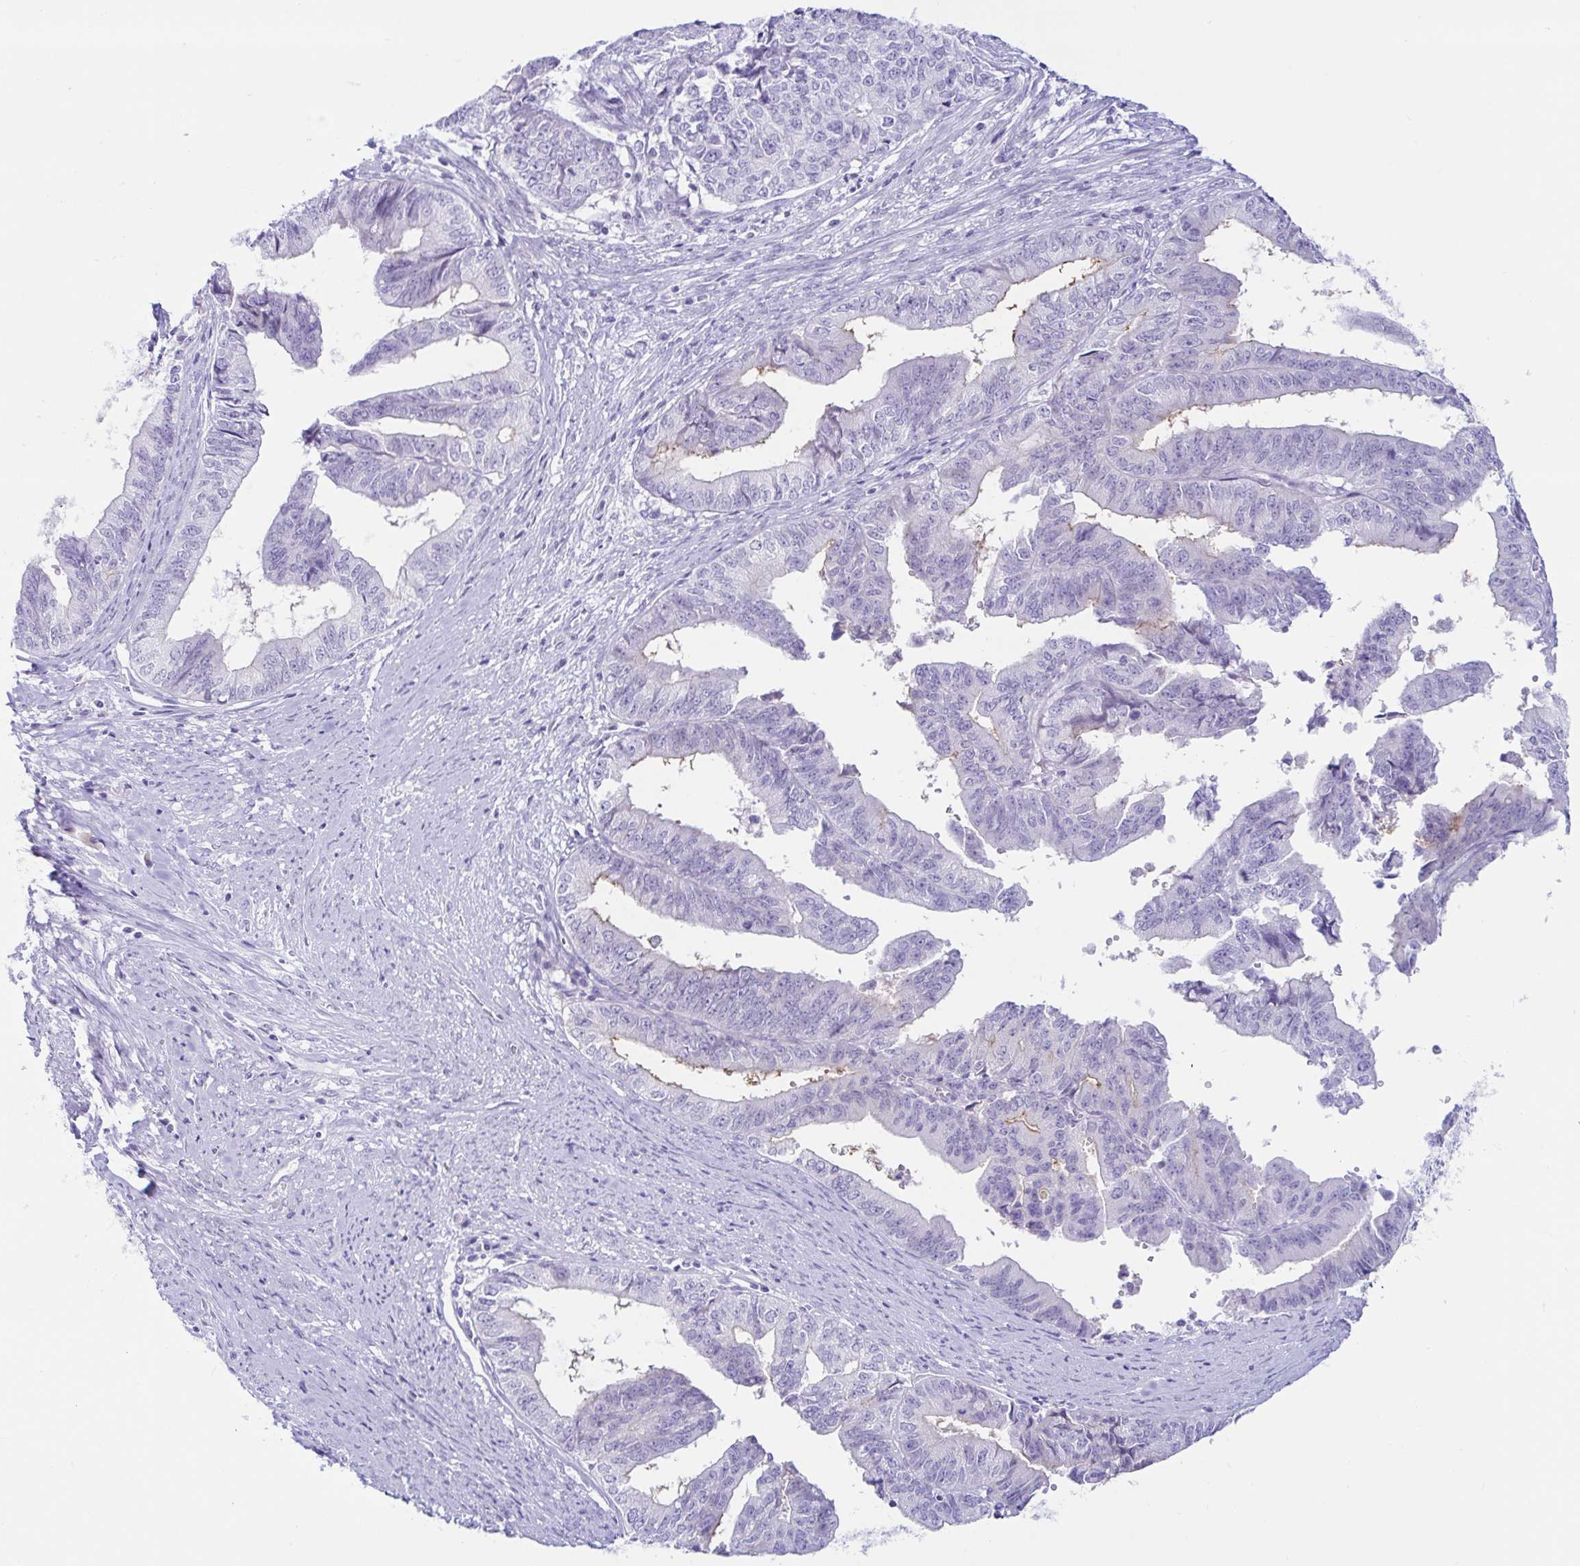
{"staining": {"intensity": "negative", "quantity": "none", "location": "none"}, "tissue": "endometrial cancer", "cell_type": "Tumor cells", "image_type": "cancer", "snomed": [{"axis": "morphology", "description": "Adenocarcinoma, NOS"}, {"axis": "topography", "description": "Endometrium"}], "caption": "The micrograph displays no staining of tumor cells in adenocarcinoma (endometrial).", "gene": "BEST1", "patient": {"sex": "female", "age": 65}}